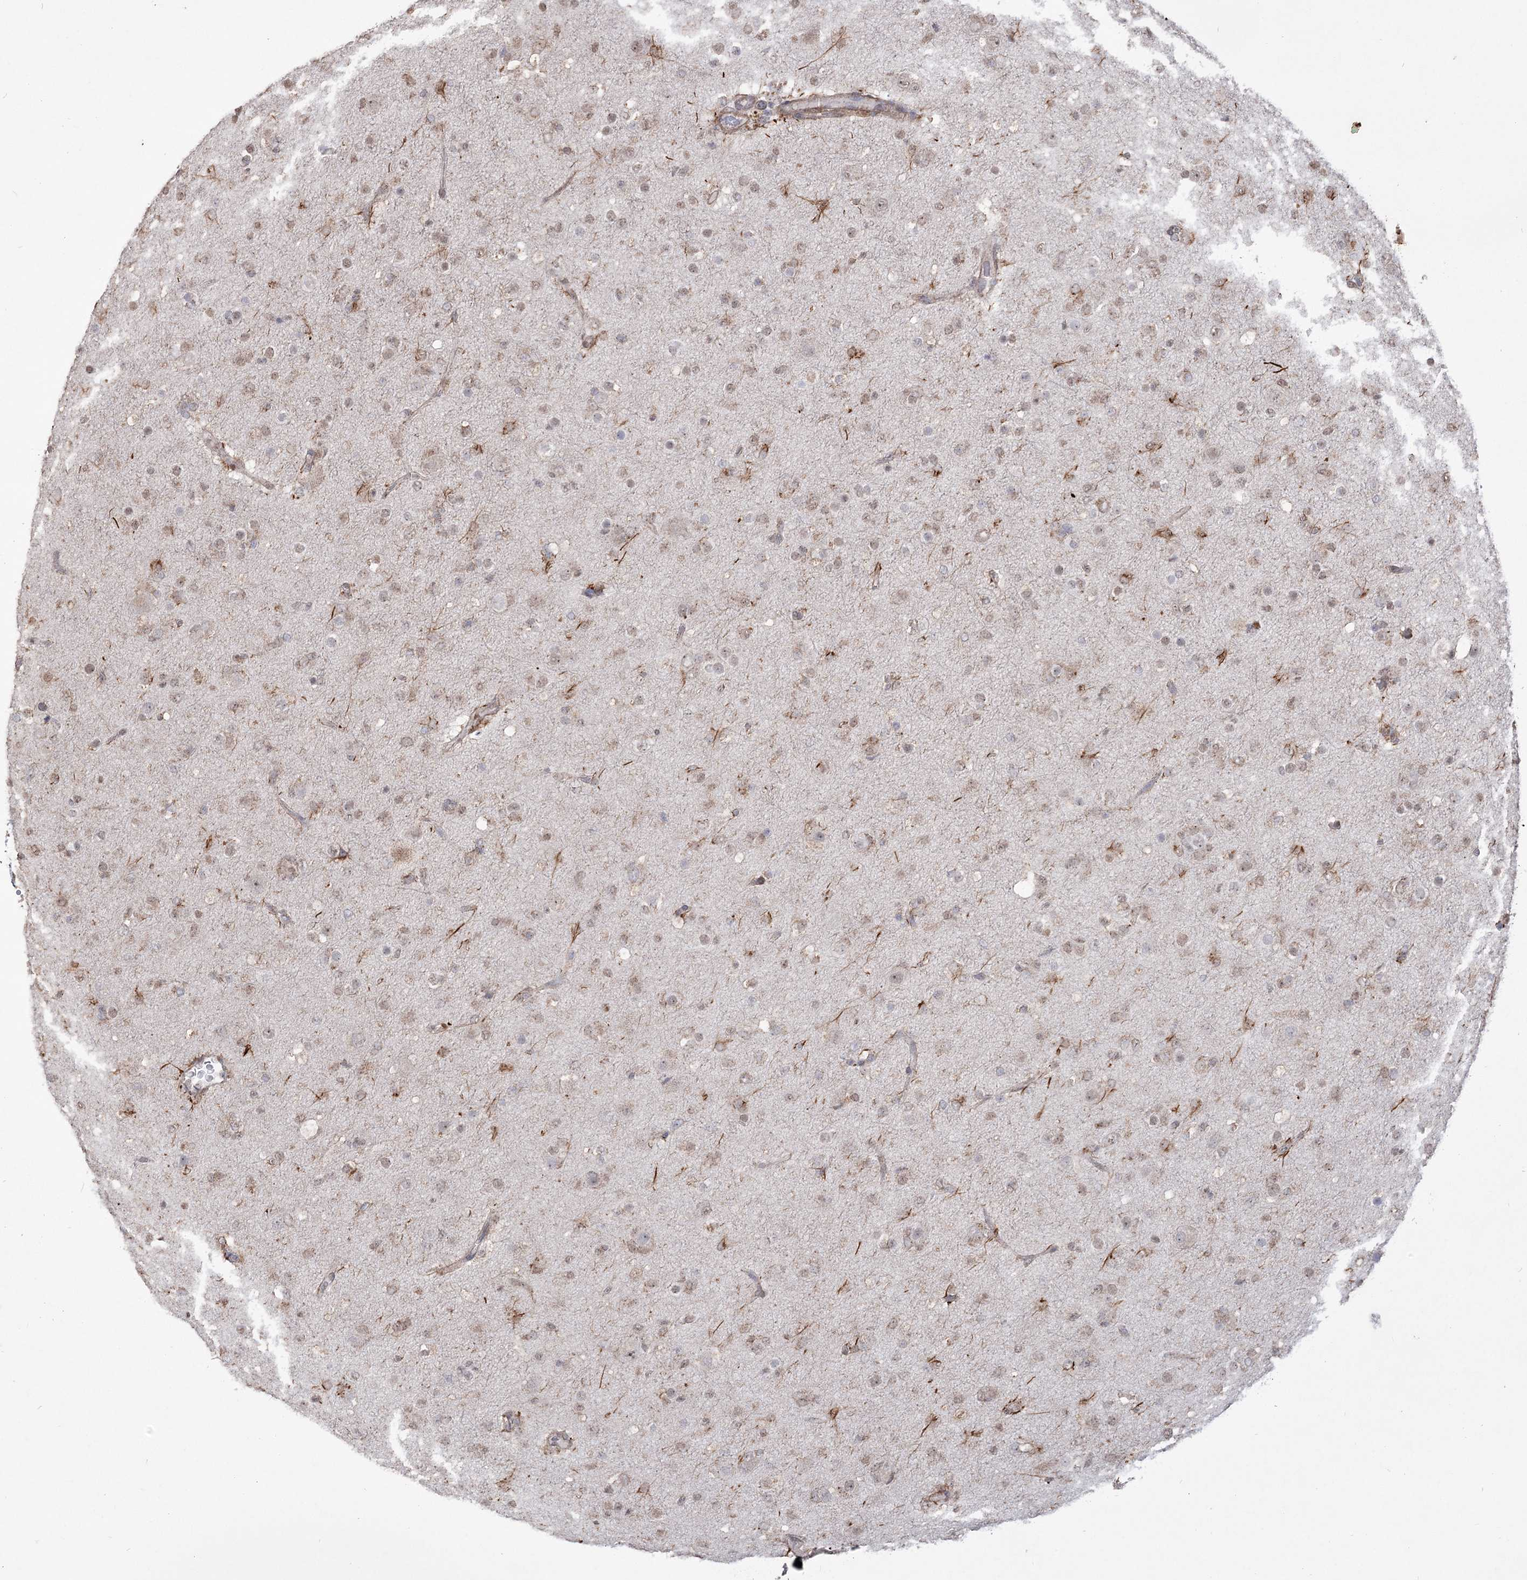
{"staining": {"intensity": "weak", "quantity": ">75%", "location": "cytoplasmic/membranous"}, "tissue": "glioma", "cell_type": "Tumor cells", "image_type": "cancer", "snomed": [{"axis": "morphology", "description": "Glioma, malignant, Low grade"}, {"axis": "topography", "description": "Brain"}], "caption": "A low amount of weak cytoplasmic/membranous staining is seen in about >75% of tumor cells in low-grade glioma (malignant) tissue.", "gene": "ZSCAN23", "patient": {"sex": "male", "age": 65}}